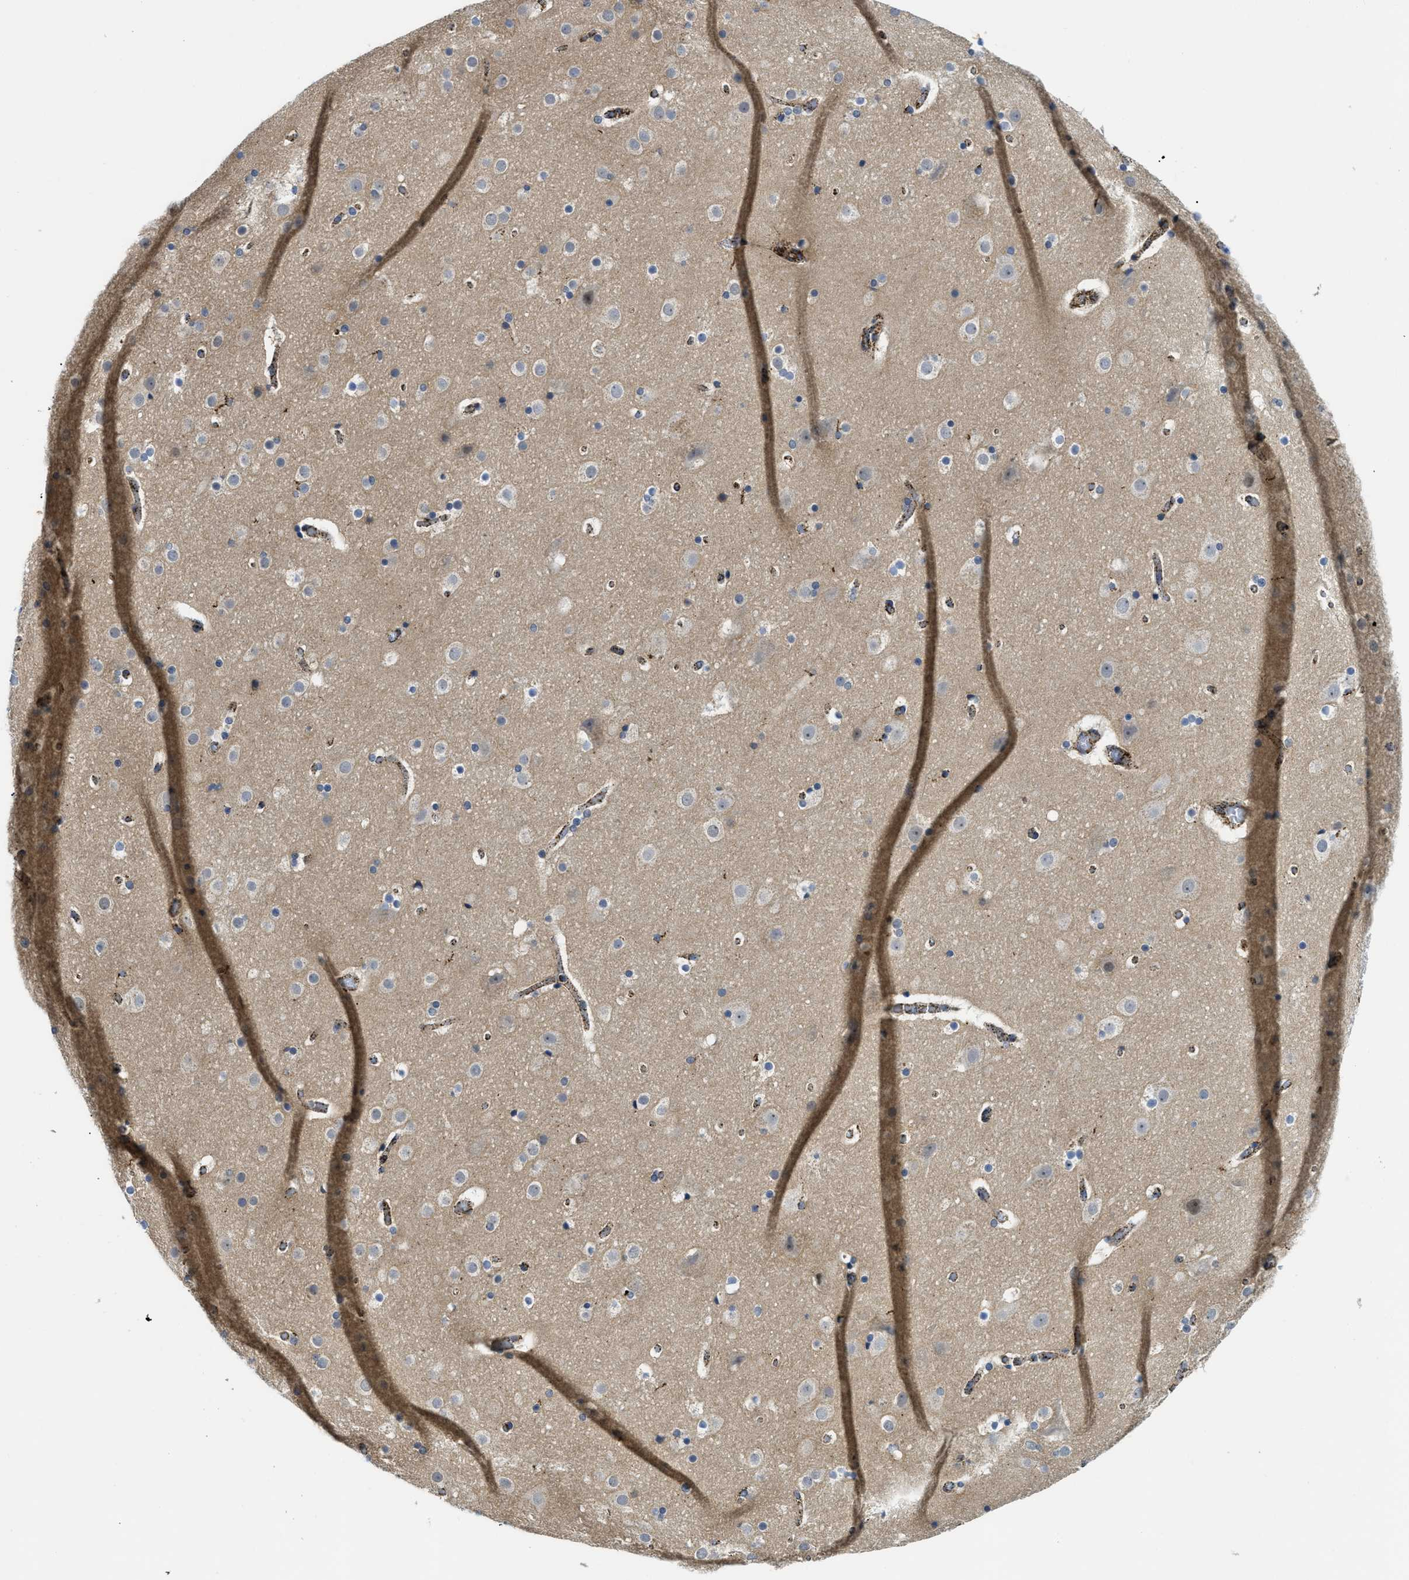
{"staining": {"intensity": "moderate", "quantity": ">75%", "location": "cytoplasmic/membranous"}, "tissue": "cerebral cortex", "cell_type": "Endothelial cells", "image_type": "normal", "snomed": [{"axis": "morphology", "description": "Normal tissue, NOS"}, {"axis": "topography", "description": "Cerebral cortex"}], "caption": "Brown immunohistochemical staining in normal cerebral cortex displays moderate cytoplasmic/membranous positivity in approximately >75% of endothelial cells. (DAB (3,3'-diaminobenzidine) IHC with brightfield microscopy, high magnification).", "gene": "SQOR", "patient": {"sex": "male", "age": 57}}